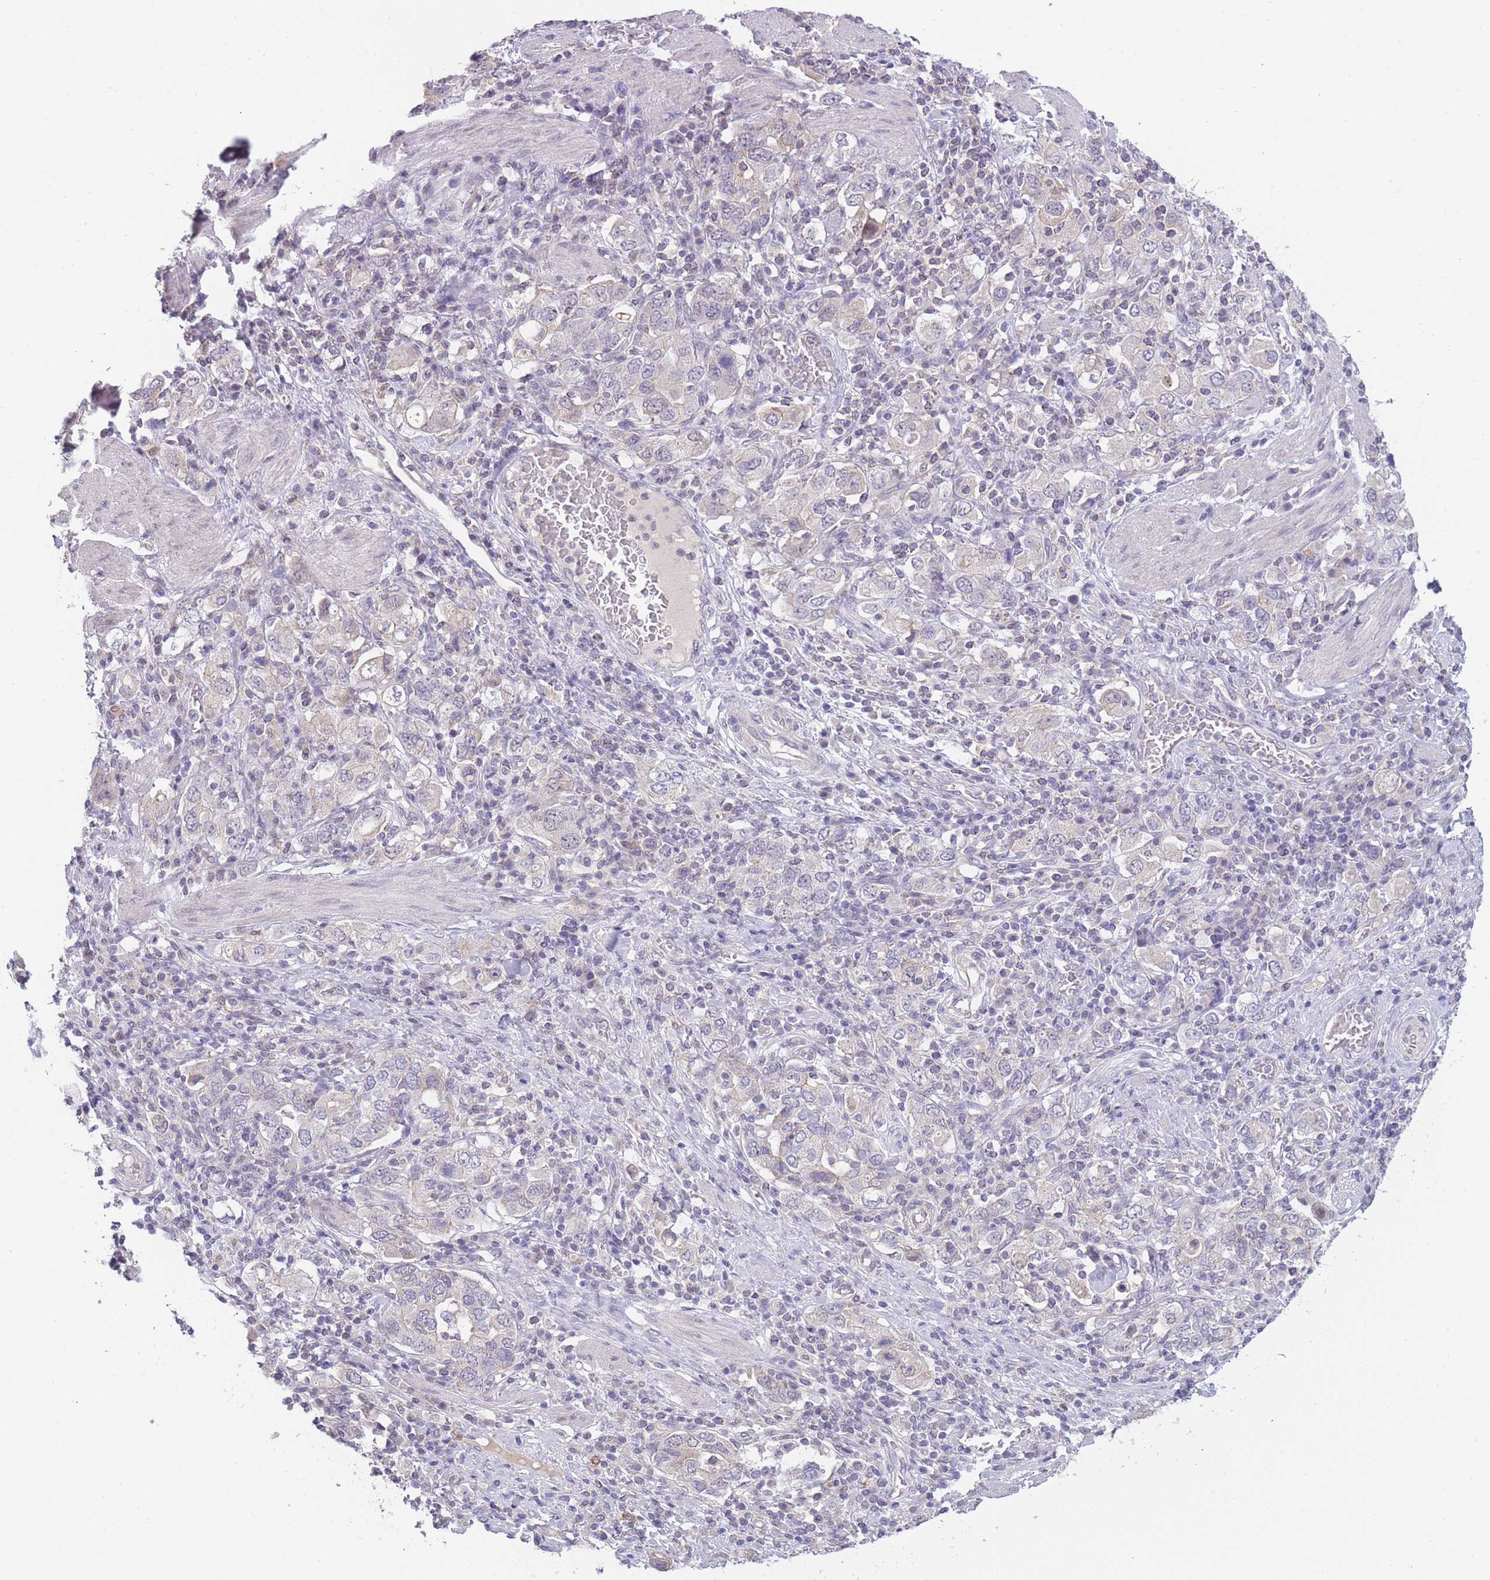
{"staining": {"intensity": "negative", "quantity": "none", "location": "none"}, "tissue": "stomach cancer", "cell_type": "Tumor cells", "image_type": "cancer", "snomed": [{"axis": "morphology", "description": "Adenocarcinoma, NOS"}, {"axis": "topography", "description": "Stomach, upper"}, {"axis": "topography", "description": "Stomach"}], "caption": "Immunohistochemical staining of human stomach cancer (adenocarcinoma) displays no significant positivity in tumor cells.", "gene": "GOLGA6L25", "patient": {"sex": "male", "age": 62}}